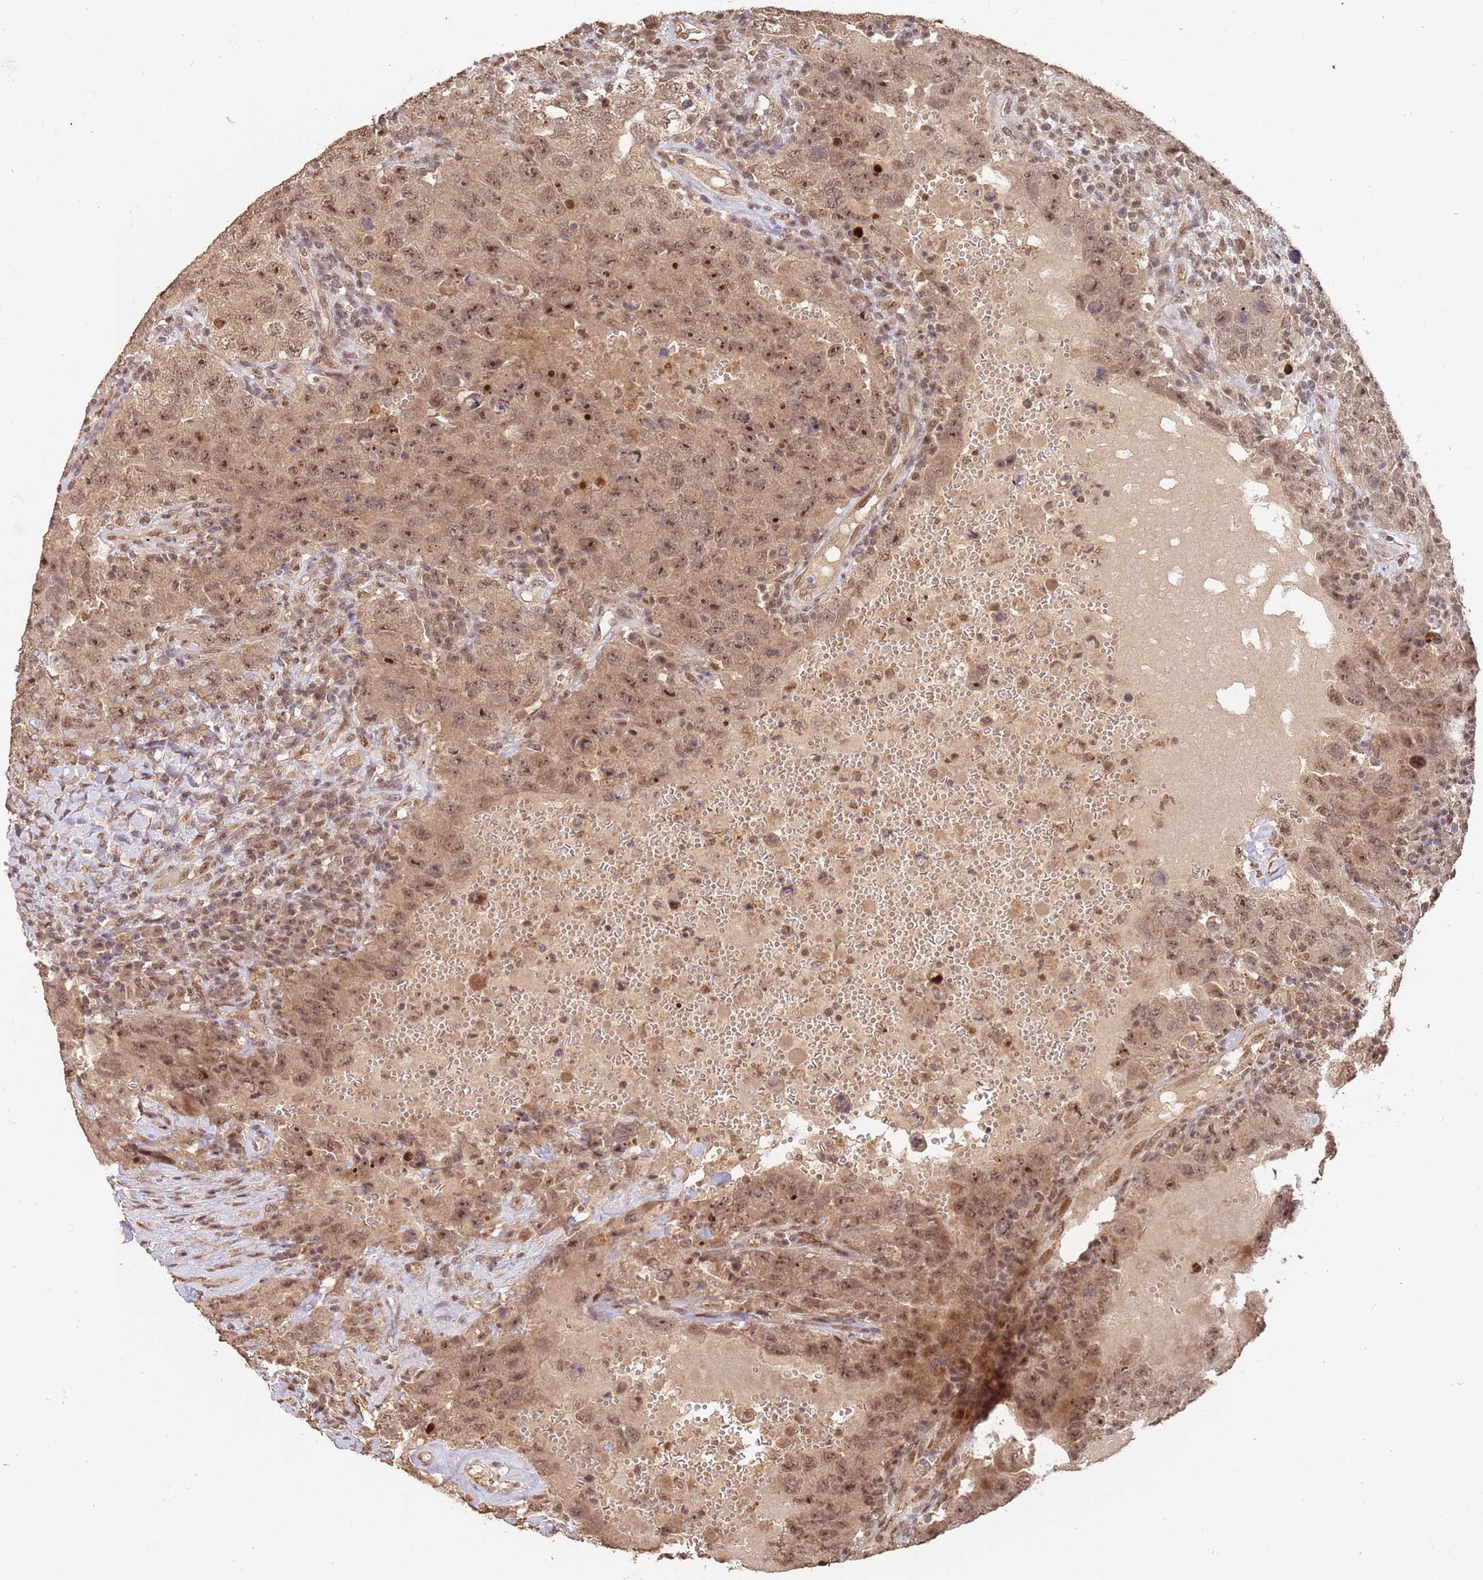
{"staining": {"intensity": "moderate", "quantity": ">75%", "location": "cytoplasmic/membranous,nuclear"}, "tissue": "testis cancer", "cell_type": "Tumor cells", "image_type": "cancer", "snomed": [{"axis": "morphology", "description": "Carcinoma, Embryonal, NOS"}, {"axis": "topography", "description": "Testis"}], "caption": "There is medium levels of moderate cytoplasmic/membranous and nuclear positivity in tumor cells of testis cancer (embryonal carcinoma), as demonstrated by immunohistochemical staining (brown color).", "gene": "RFXANK", "patient": {"sex": "male", "age": 26}}